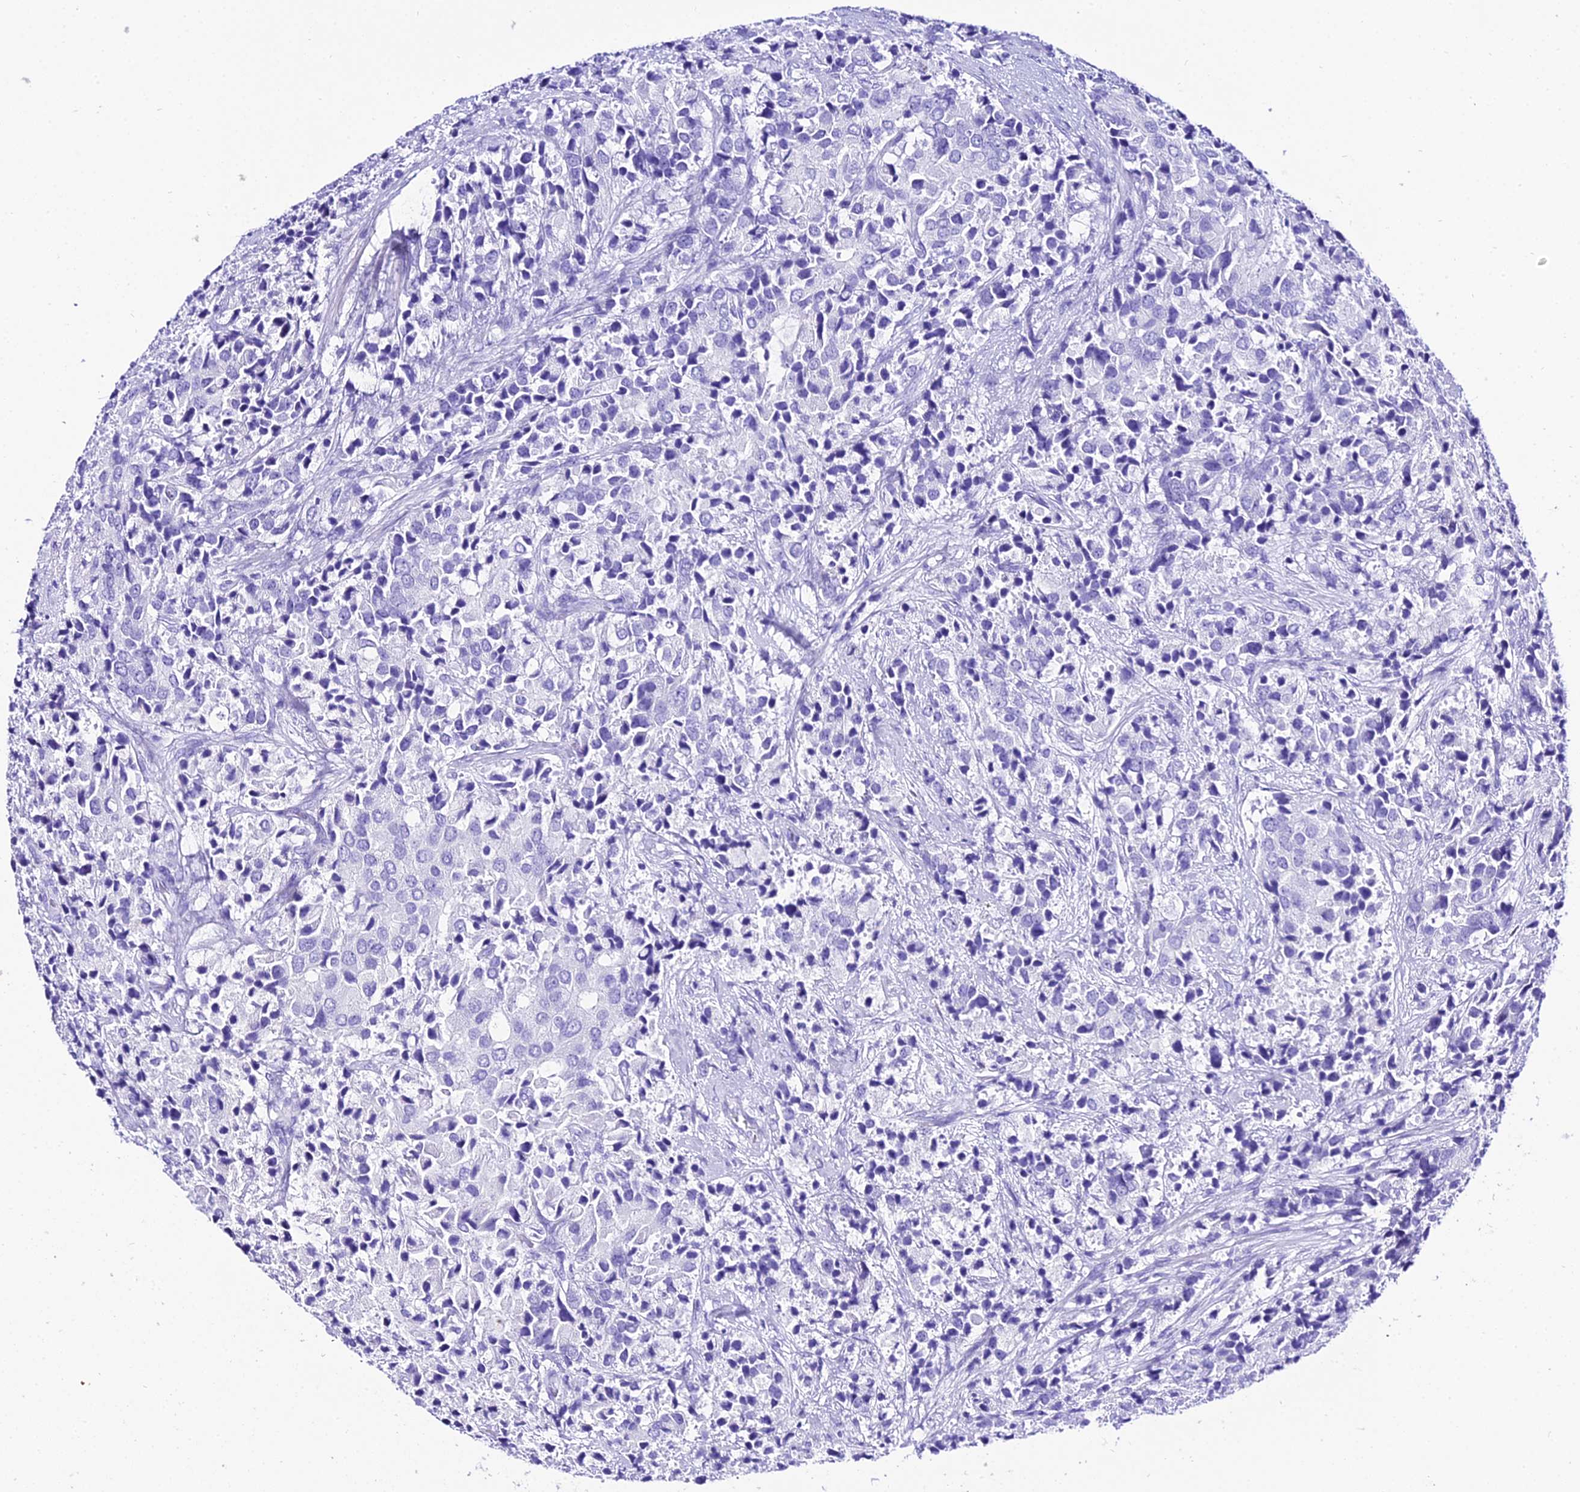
{"staining": {"intensity": "negative", "quantity": "none", "location": "none"}, "tissue": "prostate cancer", "cell_type": "Tumor cells", "image_type": "cancer", "snomed": [{"axis": "morphology", "description": "Adenocarcinoma, High grade"}, {"axis": "topography", "description": "Prostate"}], "caption": "IHC micrograph of human prostate adenocarcinoma (high-grade) stained for a protein (brown), which demonstrates no expression in tumor cells.", "gene": "TRMT44", "patient": {"sex": "male", "age": 62}}